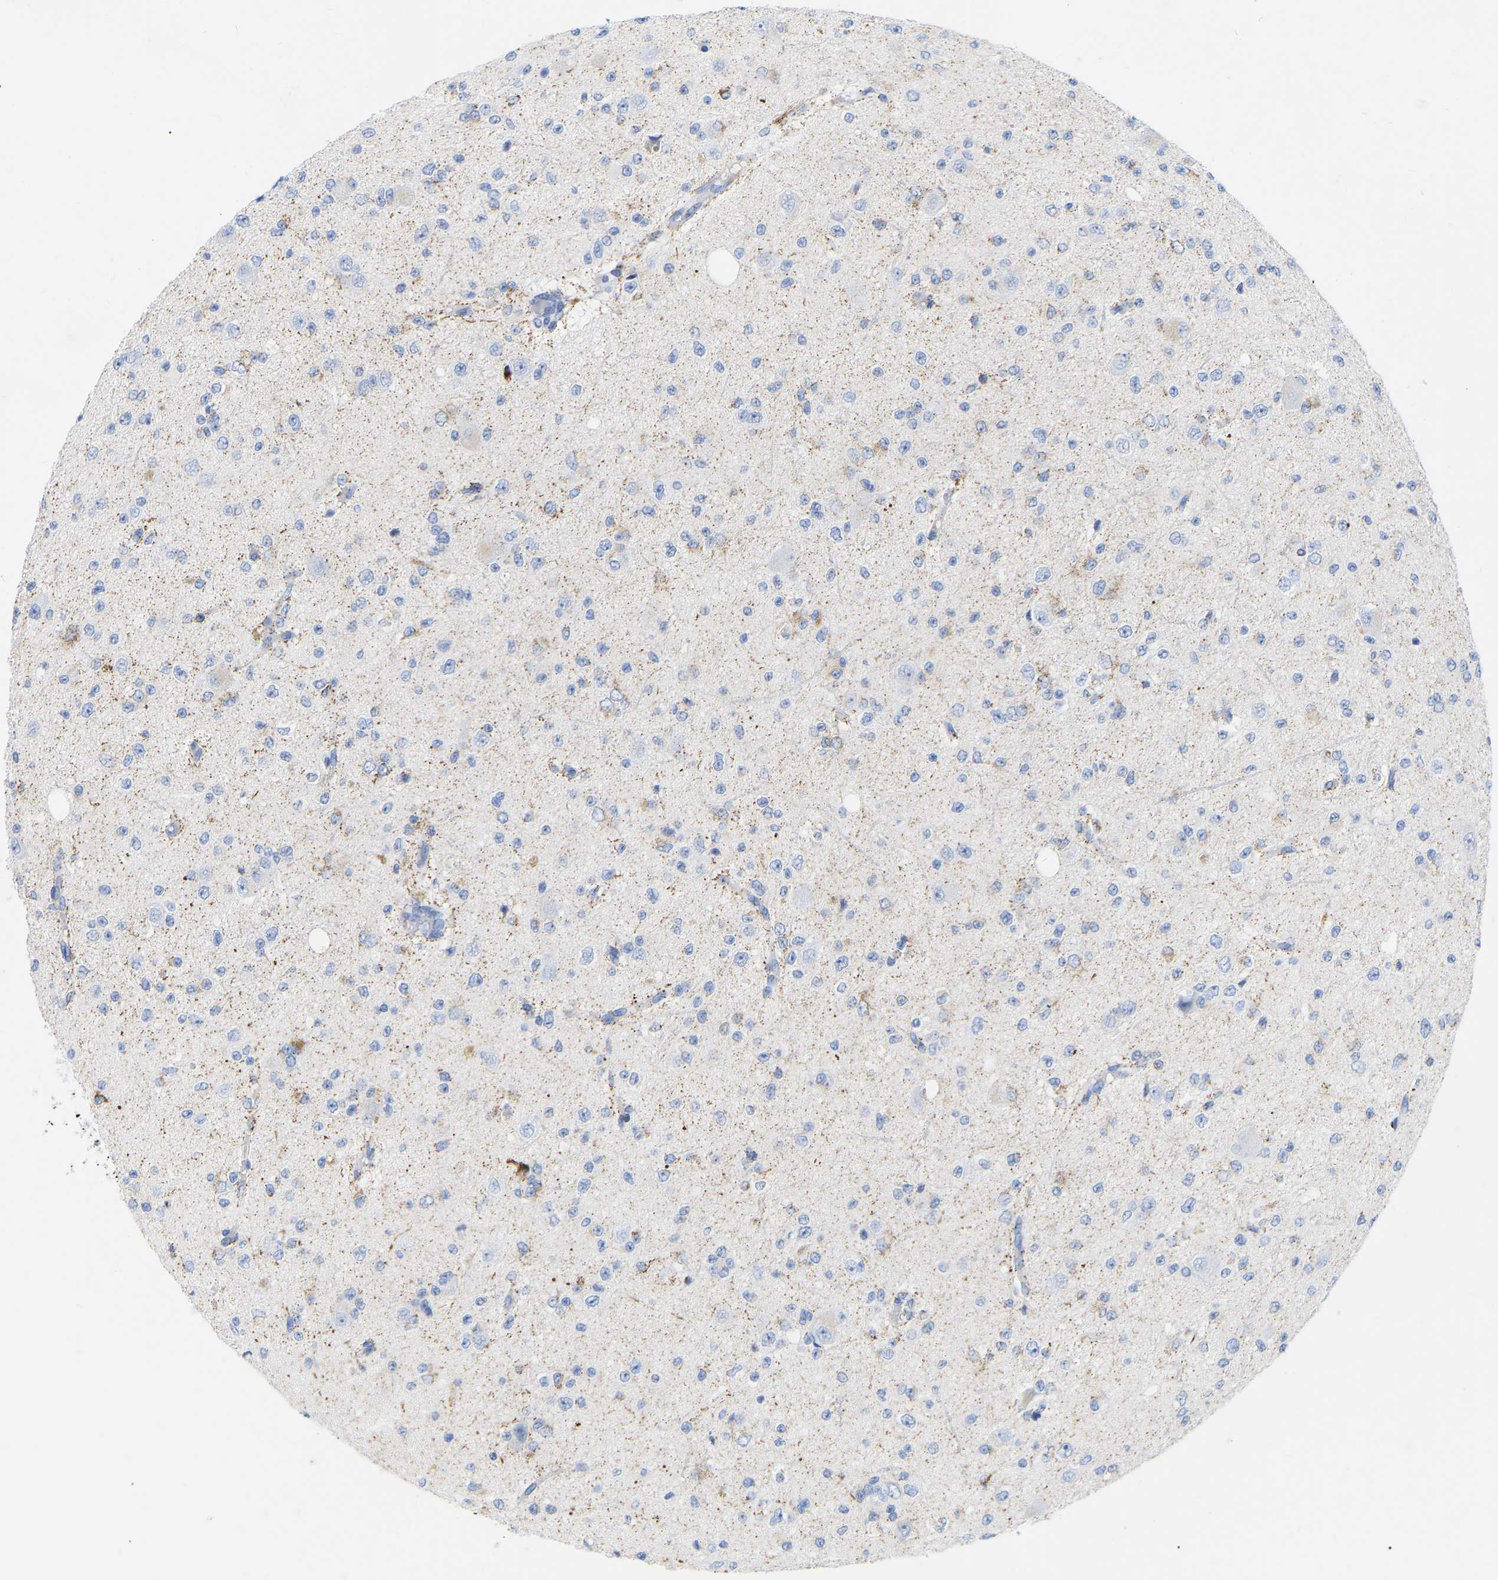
{"staining": {"intensity": "weak", "quantity": "<25%", "location": "cytoplasmic/membranous"}, "tissue": "glioma", "cell_type": "Tumor cells", "image_type": "cancer", "snomed": [{"axis": "morphology", "description": "Glioma, malignant, High grade"}, {"axis": "topography", "description": "pancreas cauda"}], "caption": "Protein analysis of glioma demonstrates no significant positivity in tumor cells.", "gene": "ZNF629", "patient": {"sex": "male", "age": 60}}